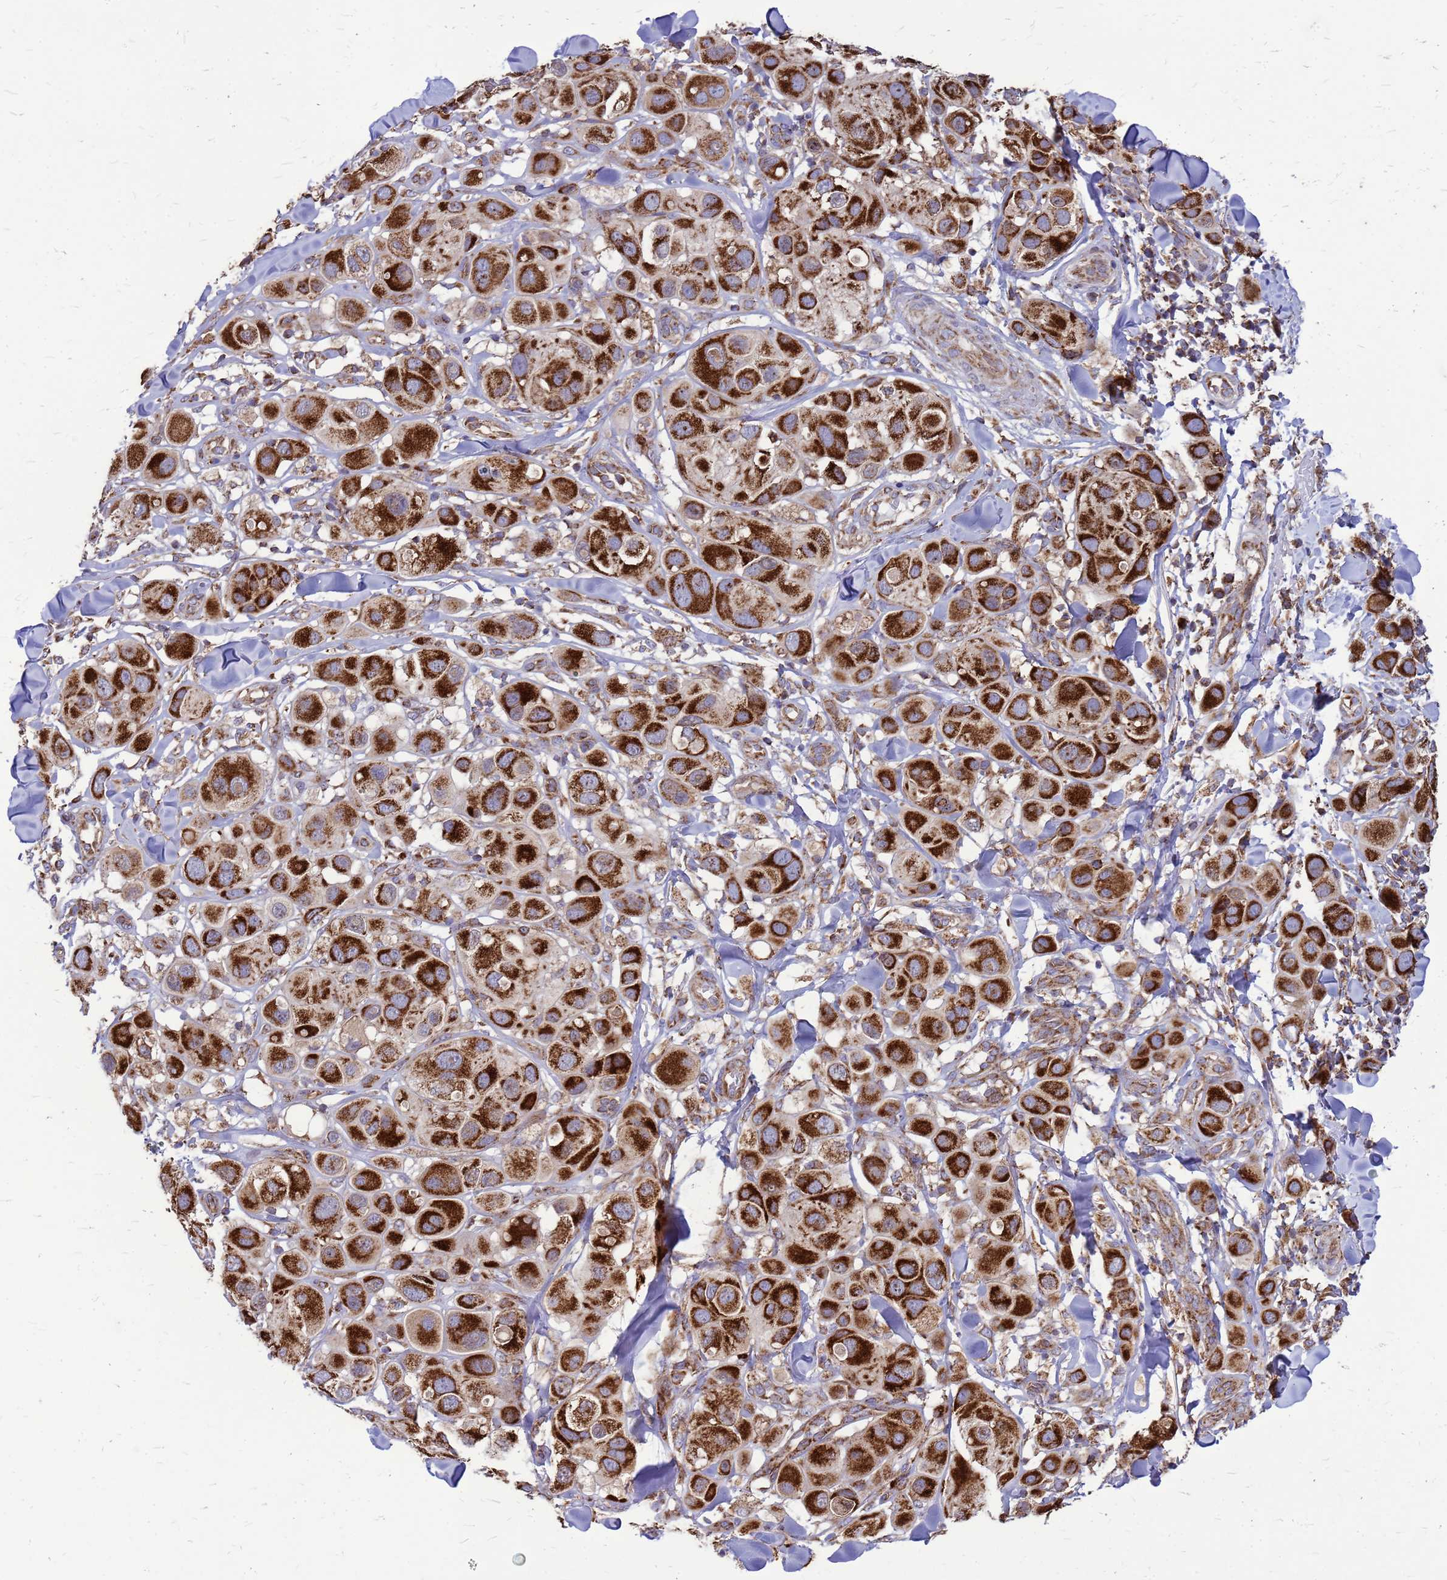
{"staining": {"intensity": "strong", "quantity": ">75%", "location": "cytoplasmic/membranous"}, "tissue": "melanoma", "cell_type": "Tumor cells", "image_type": "cancer", "snomed": [{"axis": "morphology", "description": "Malignant melanoma, Metastatic site"}, {"axis": "topography", "description": "Skin"}], "caption": "DAB (3,3'-diaminobenzidine) immunohistochemical staining of human melanoma exhibits strong cytoplasmic/membranous protein staining in about >75% of tumor cells.", "gene": "FSTL4", "patient": {"sex": "male", "age": 41}}